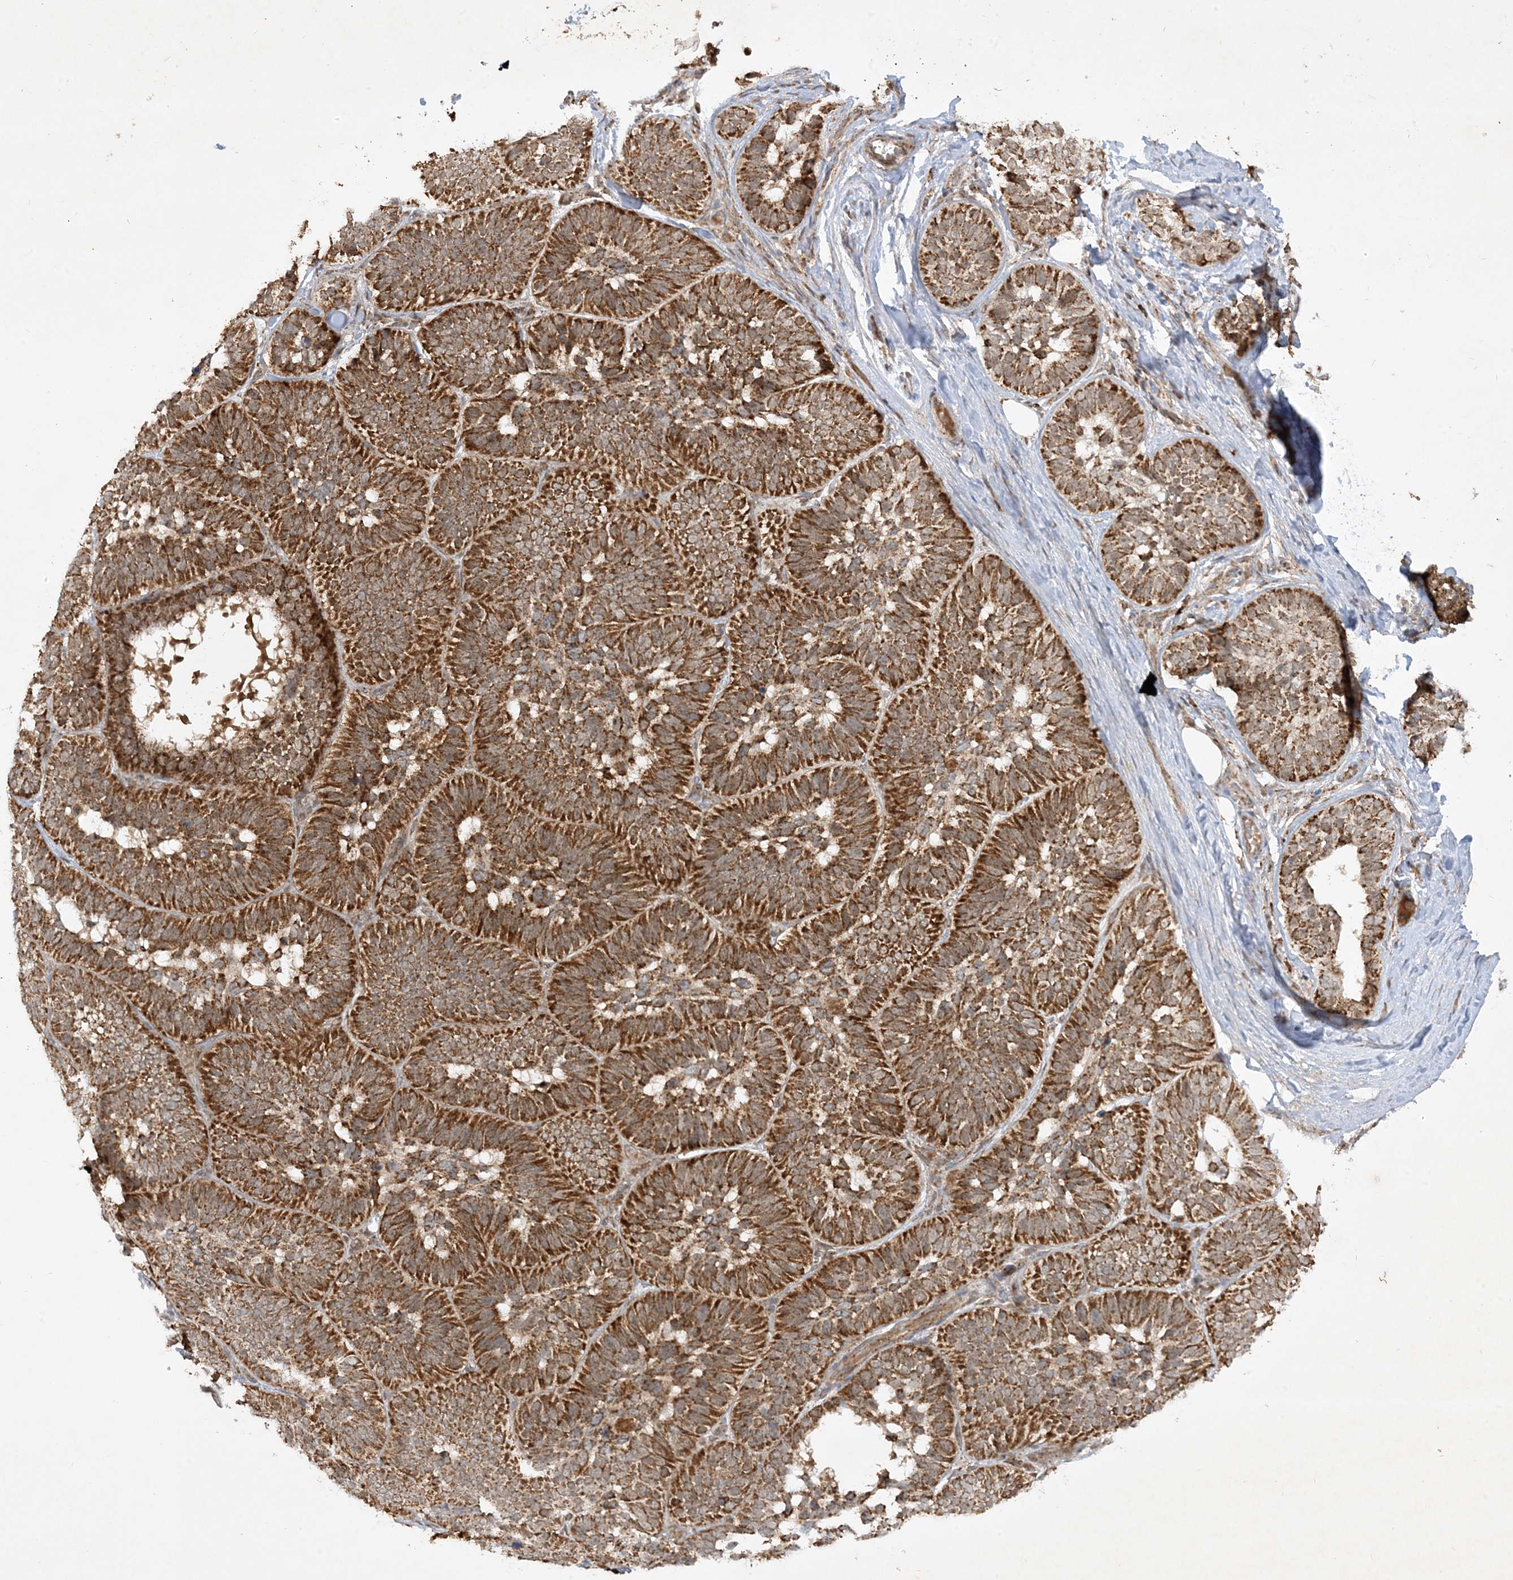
{"staining": {"intensity": "strong", "quantity": ">75%", "location": "cytoplasmic/membranous"}, "tissue": "skin cancer", "cell_type": "Tumor cells", "image_type": "cancer", "snomed": [{"axis": "morphology", "description": "Basal cell carcinoma"}, {"axis": "topography", "description": "Skin"}], "caption": "A high amount of strong cytoplasmic/membranous staining is present in approximately >75% of tumor cells in basal cell carcinoma (skin) tissue.", "gene": "NDUFAF3", "patient": {"sex": "male", "age": 62}}